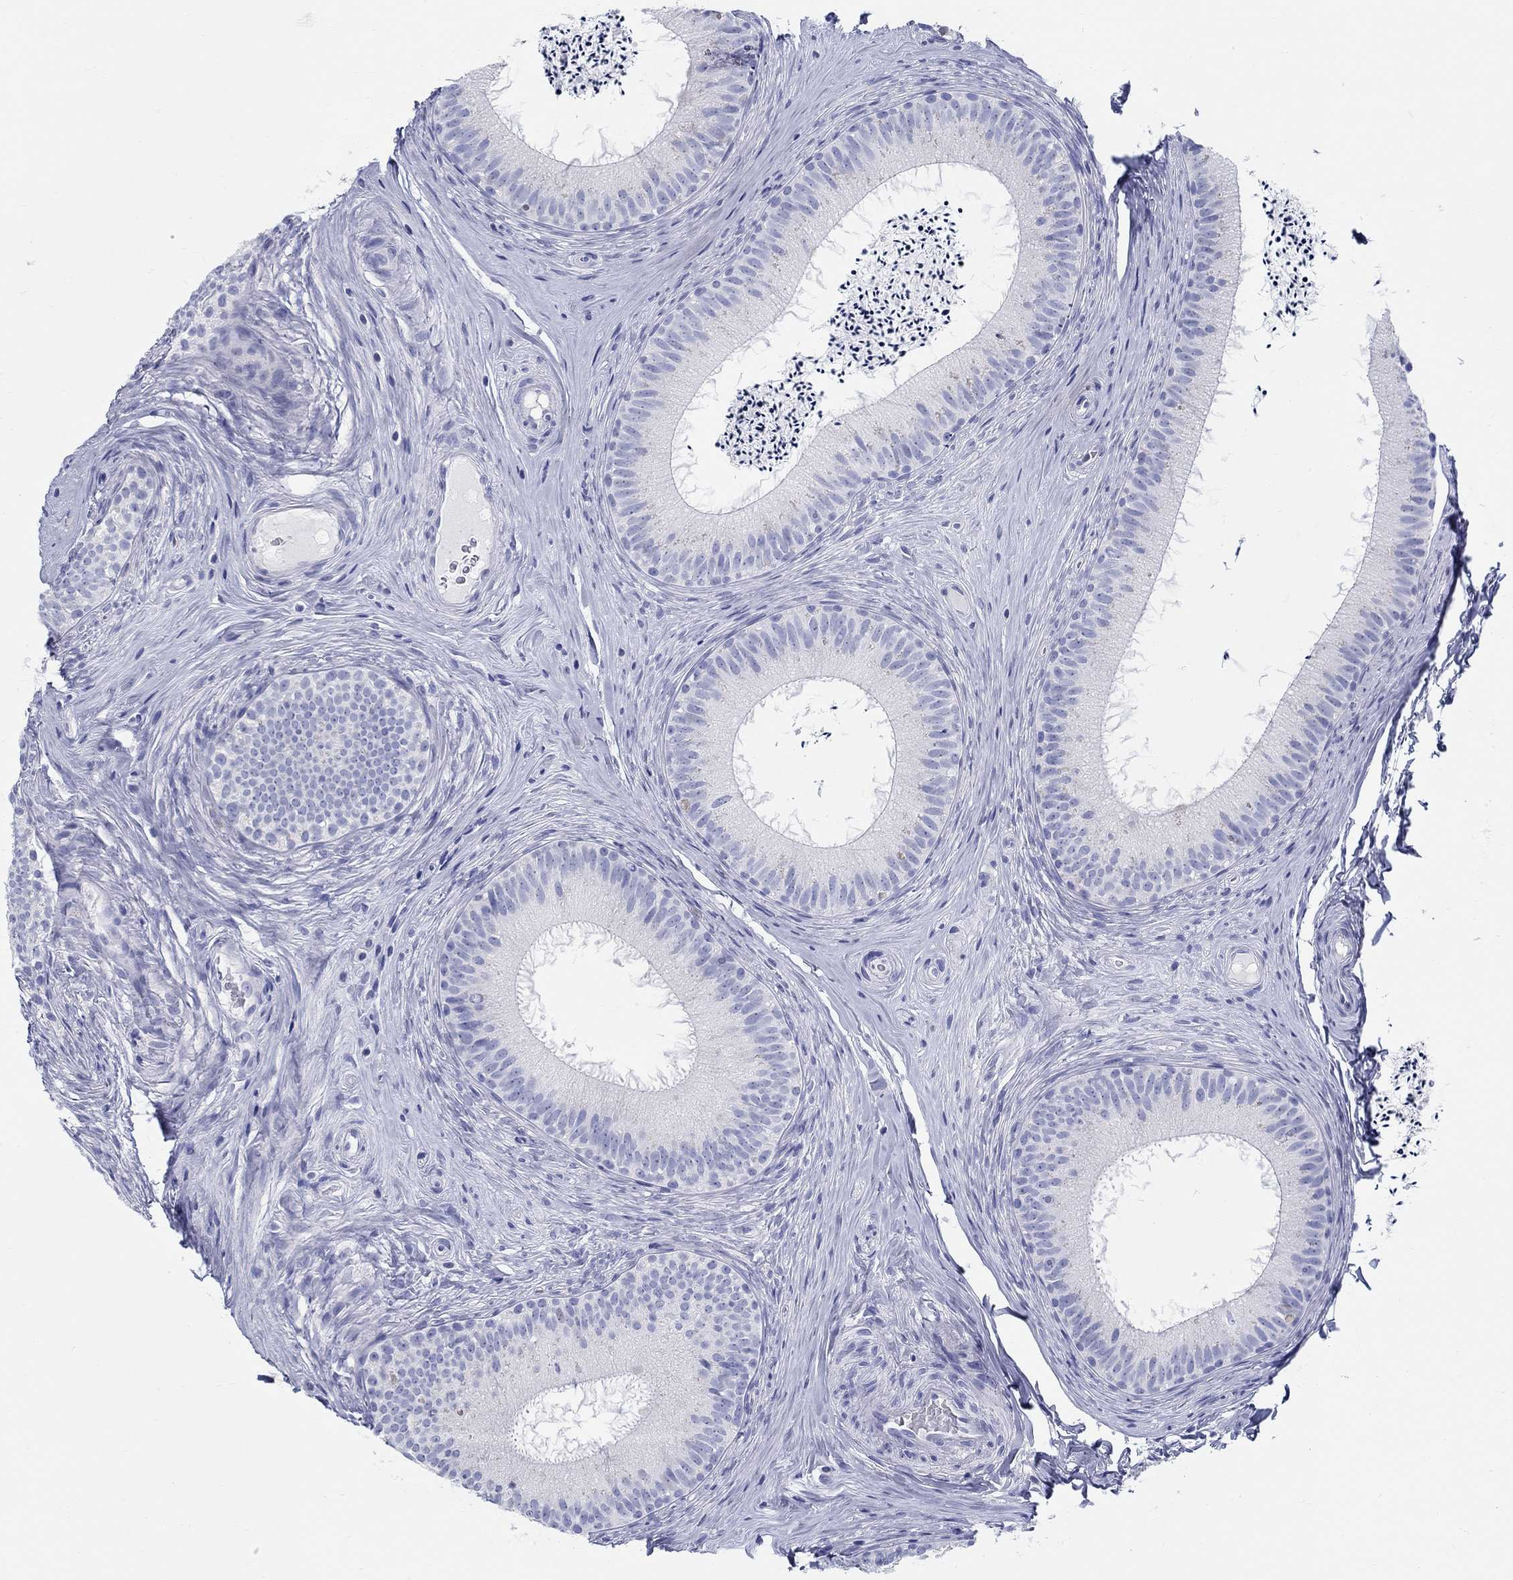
{"staining": {"intensity": "negative", "quantity": "none", "location": "none"}, "tissue": "epididymis", "cell_type": "Glandular cells", "image_type": "normal", "snomed": [{"axis": "morphology", "description": "Normal tissue, NOS"}, {"axis": "morphology", "description": "Carcinoma, Embryonal, NOS"}, {"axis": "topography", "description": "Testis"}, {"axis": "topography", "description": "Epididymis"}], "caption": "DAB immunohistochemical staining of benign human epididymis reveals no significant staining in glandular cells. (Stains: DAB immunohistochemistry with hematoxylin counter stain, Microscopy: brightfield microscopy at high magnification).", "gene": "LAMP5", "patient": {"sex": "male", "age": 24}}